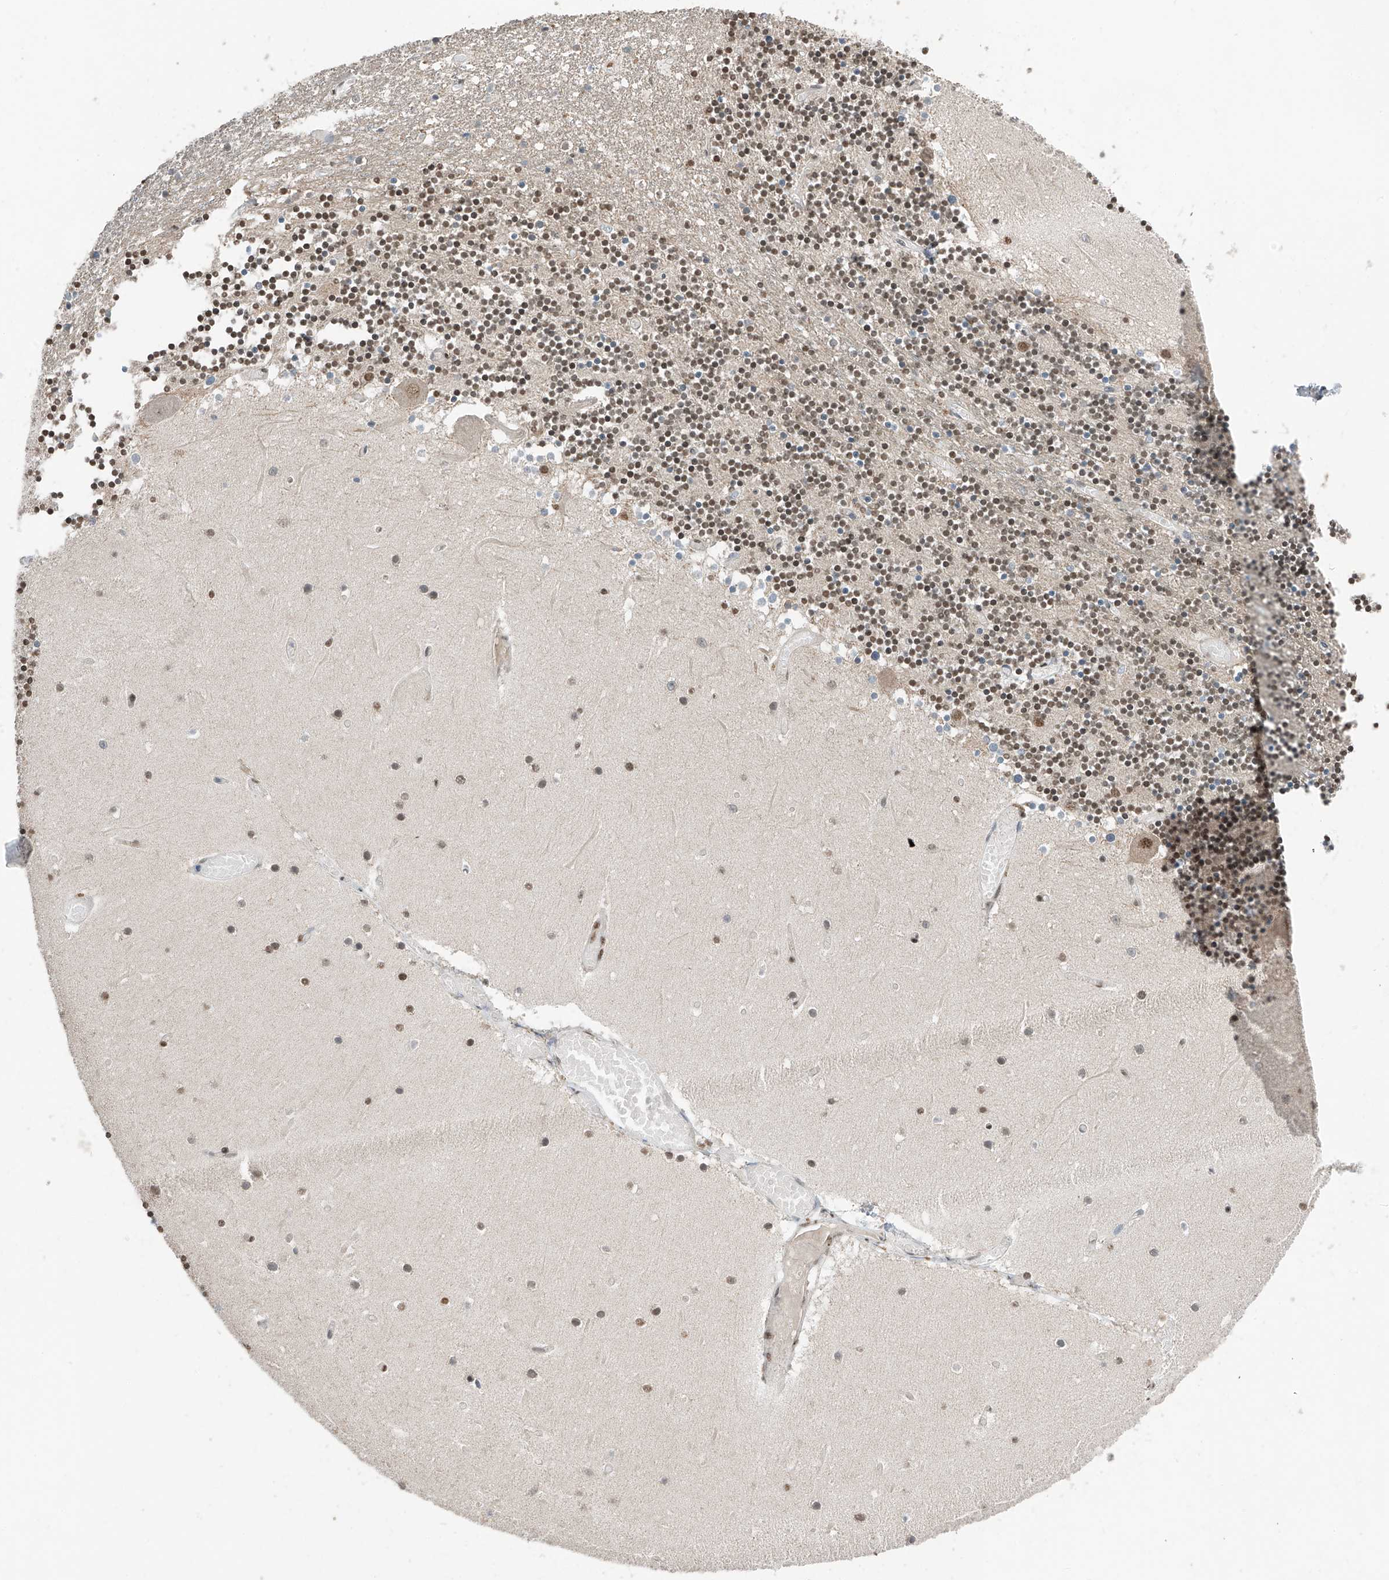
{"staining": {"intensity": "moderate", "quantity": ">75%", "location": "nuclear"}, "tissue": "cerebellum", "cell_type": "Cells in granular layer", "image_type": "normal", "snomed": [{"axis": "morphology", "description": "Normal tissue, NOS"}, {"axis": "topography", "description": "Cerebellum"}], "caption": "Protein analysis of normal cerebellum reveals moderate nuclear expression in approximately >75% of cells in granular layer. (DAB (3,3'-diaminobenzidine) = brown stain, brightfield microscopy at high magnification).", "gene": "RPAIN", "patient": {"sex": "female", "age": 28}}